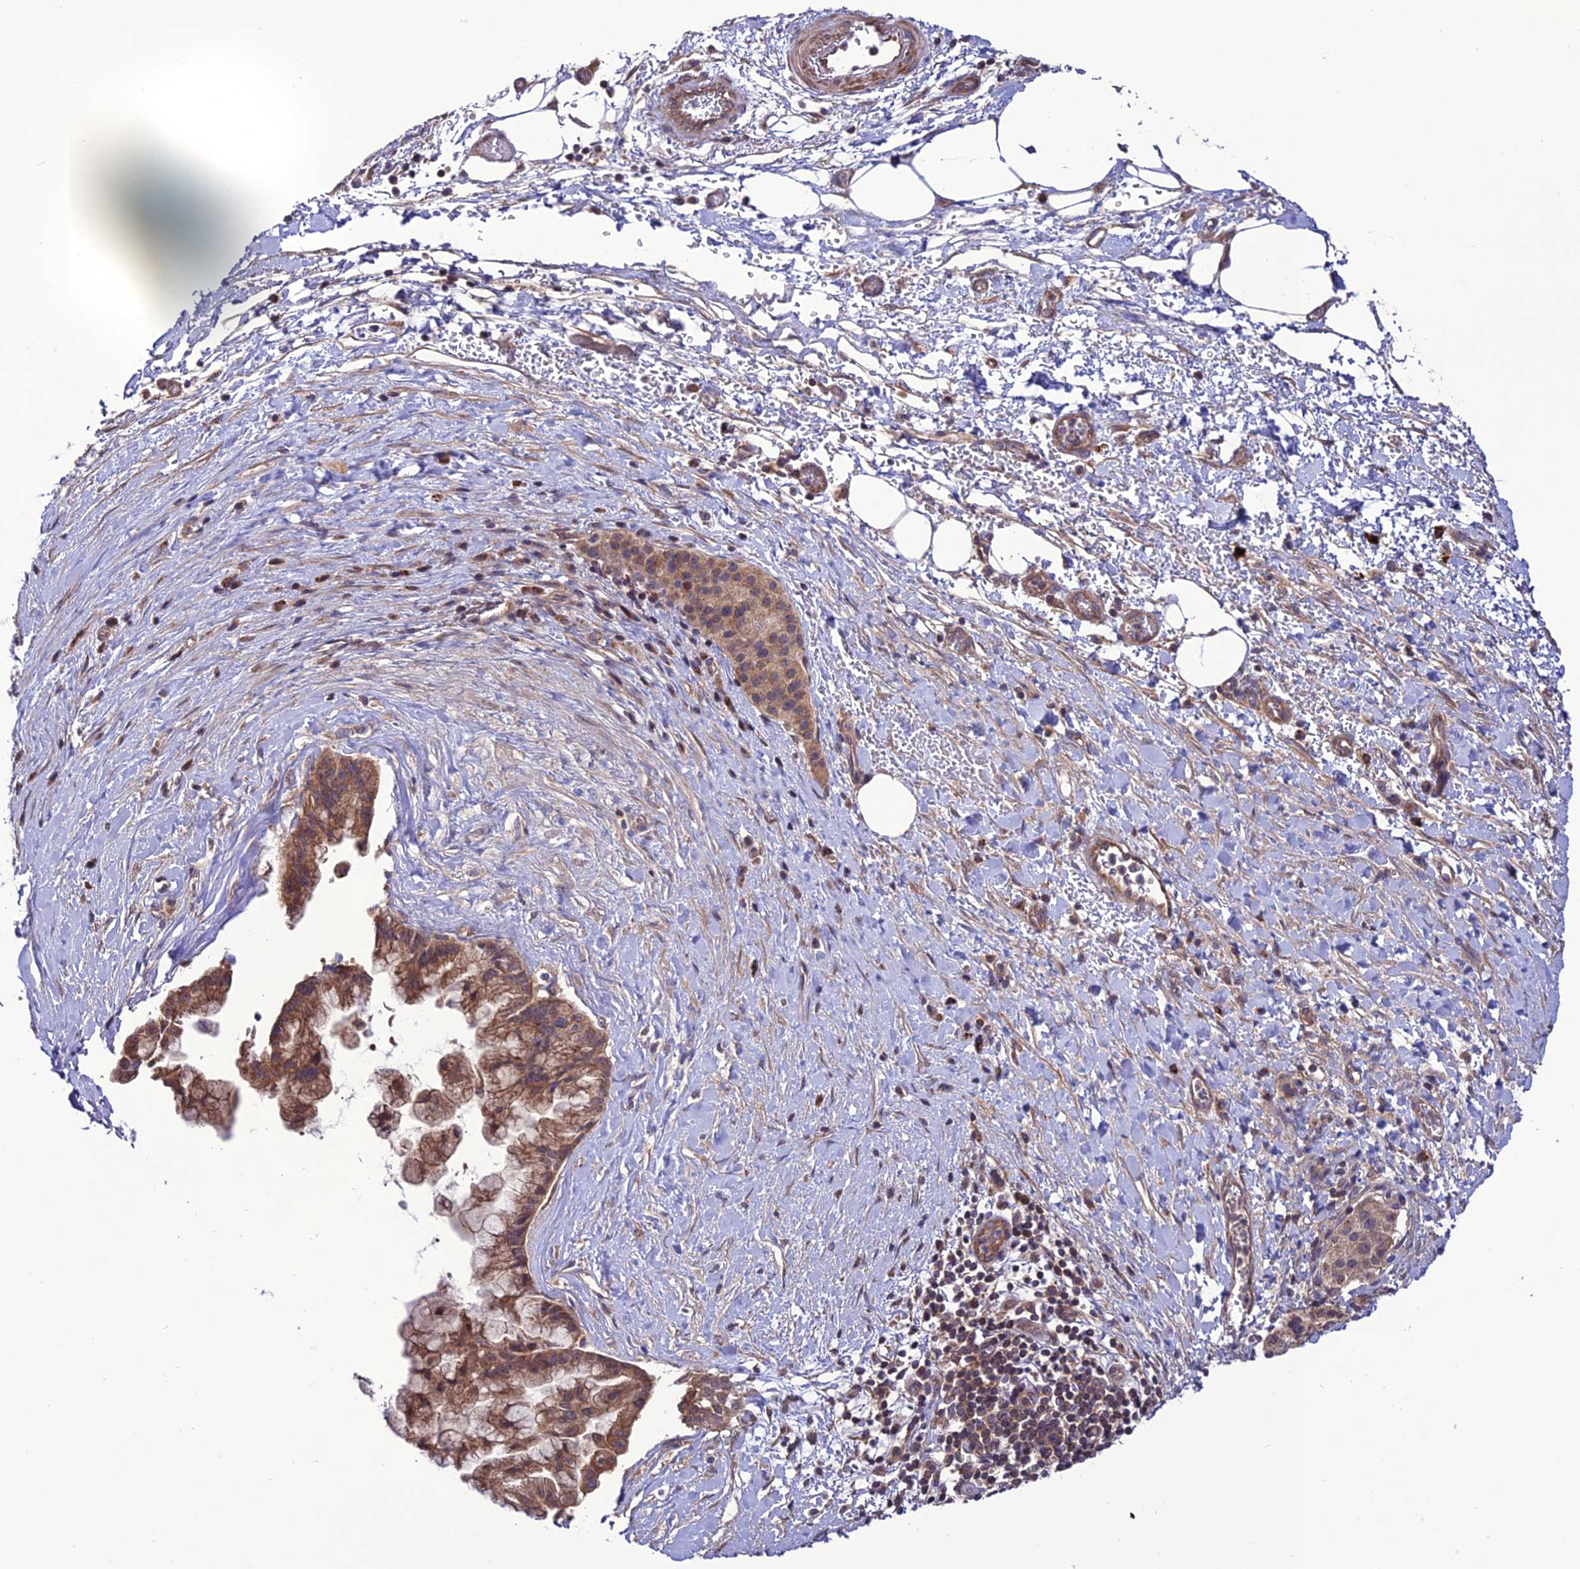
{"staining": {"intensity": "moderate", "quantity": ">75%", "location": "cytoplasmic/membranous"}, "tissue": "pancreatic cancer", "cell_type": "Tumor cells", "image_type": "cancer", "snomed": [{"axis": "morphology", "description": "Adenocarcinoma, NOS"}, {"axis": "topography", "description": "Pancreas"}], "caption": "Immunohistochemistry (DAB (3,3'-diaminobenzidine)) staining of human pancreatic cancer (adenocarcinoma) exhibits moderate cytoplasmic/membranous protein expression in approximately >75% of tumor cells.", "gene": "PPIL3", "patient": {"sex": "male", "age": 73}}